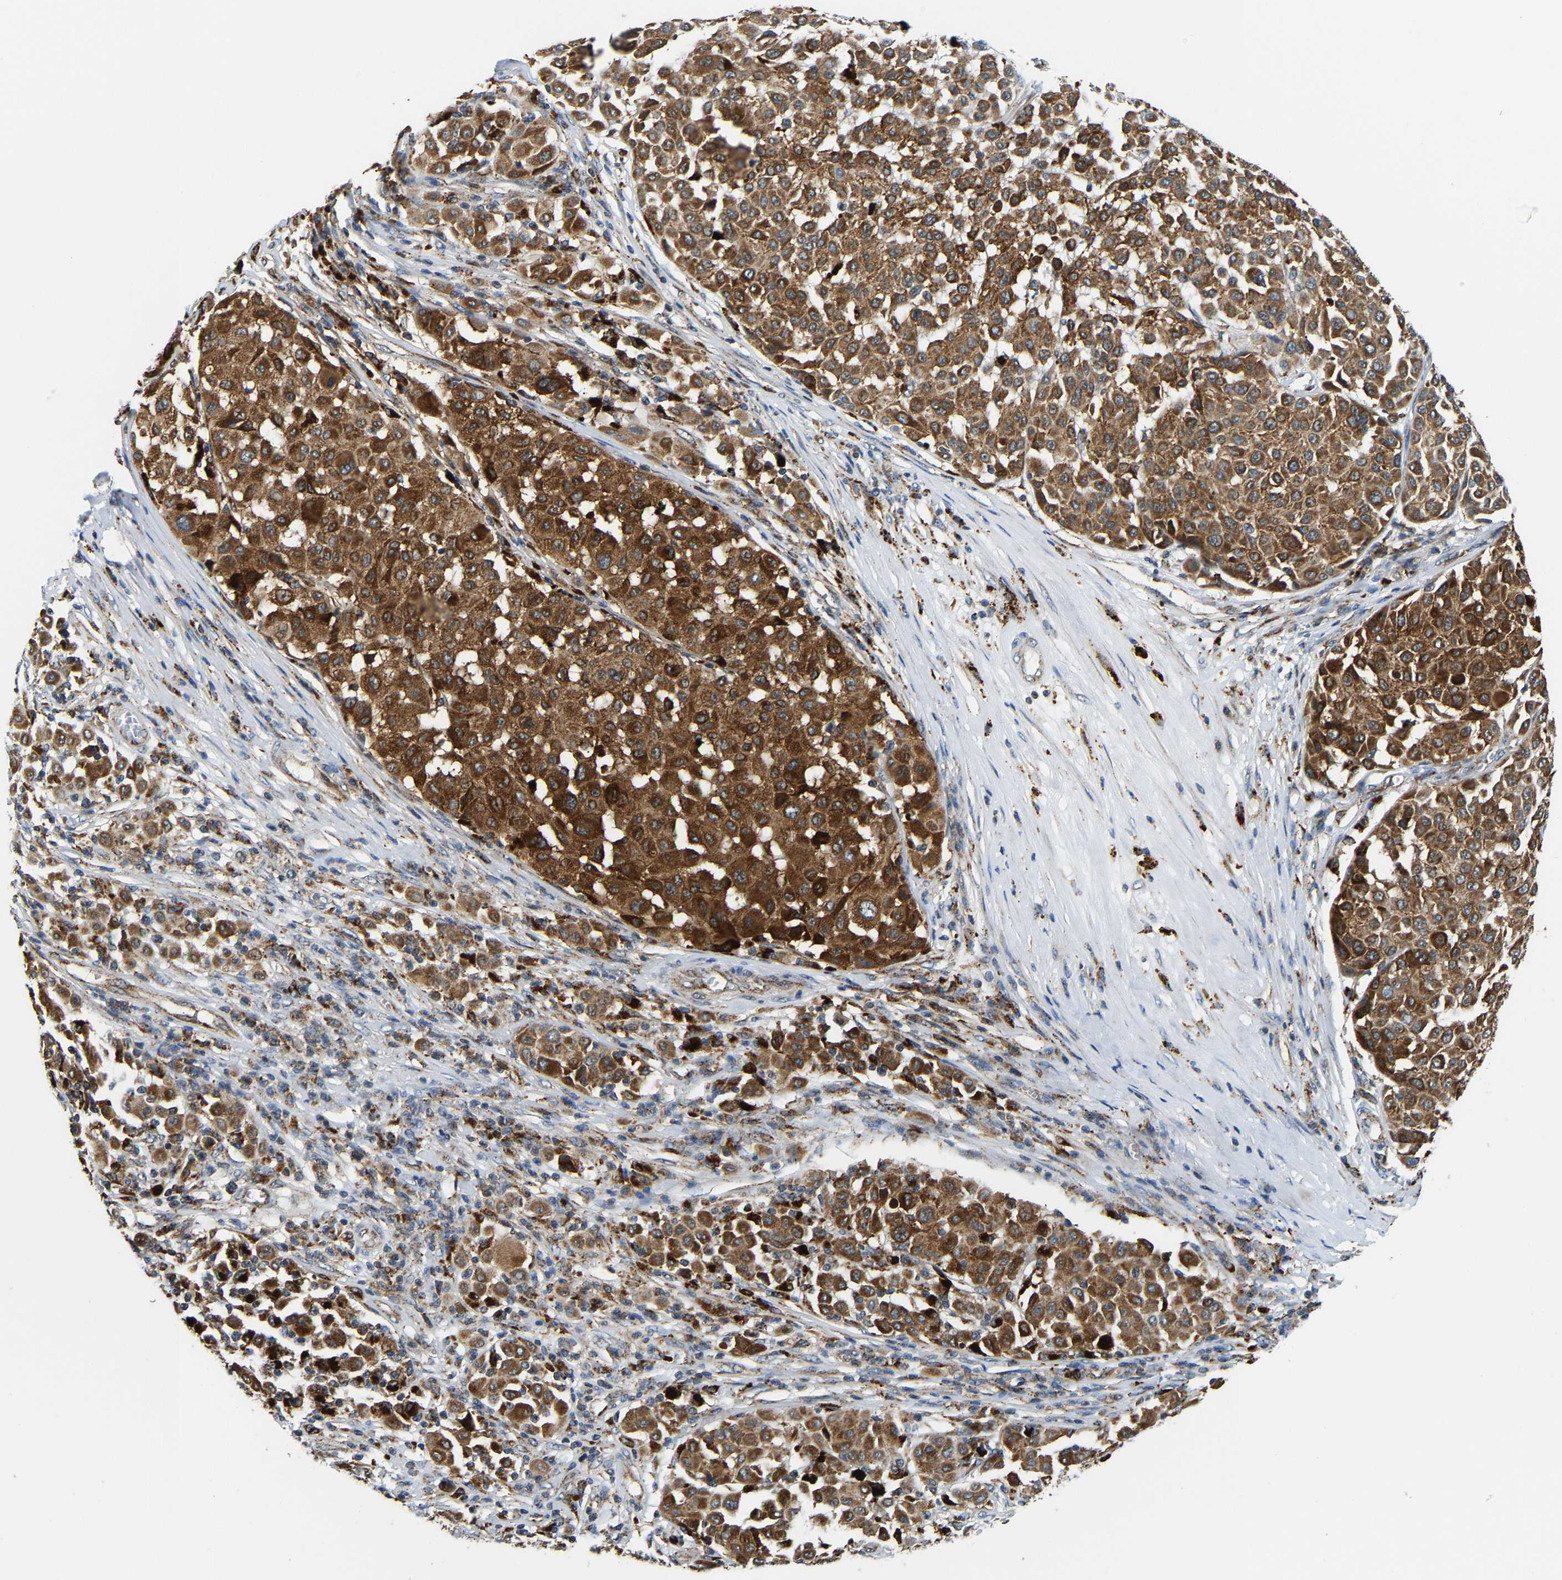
{"staining": {"intensity": "strong", "quantity": ">75%", "location": "cytoplasmic/membranous"}, "tissue": "melanoma", "cell_type": "Tumor cells", "image_type": "cancer", "snomed": [{"axis": "morphology", "description": "Malignant melanoma, Metastatic site"}, {"axis": "topography", "description": "Soft tissue"}], "caption": "About >75% of tumor cells in human malignant melanoma (metastatic site) show strong cytoplasmic/membranous protein expression as visualized by brown immunohistochemical staining.", "gene": "GIMAP7", "patient": {"sex": "male", "age": 41}}